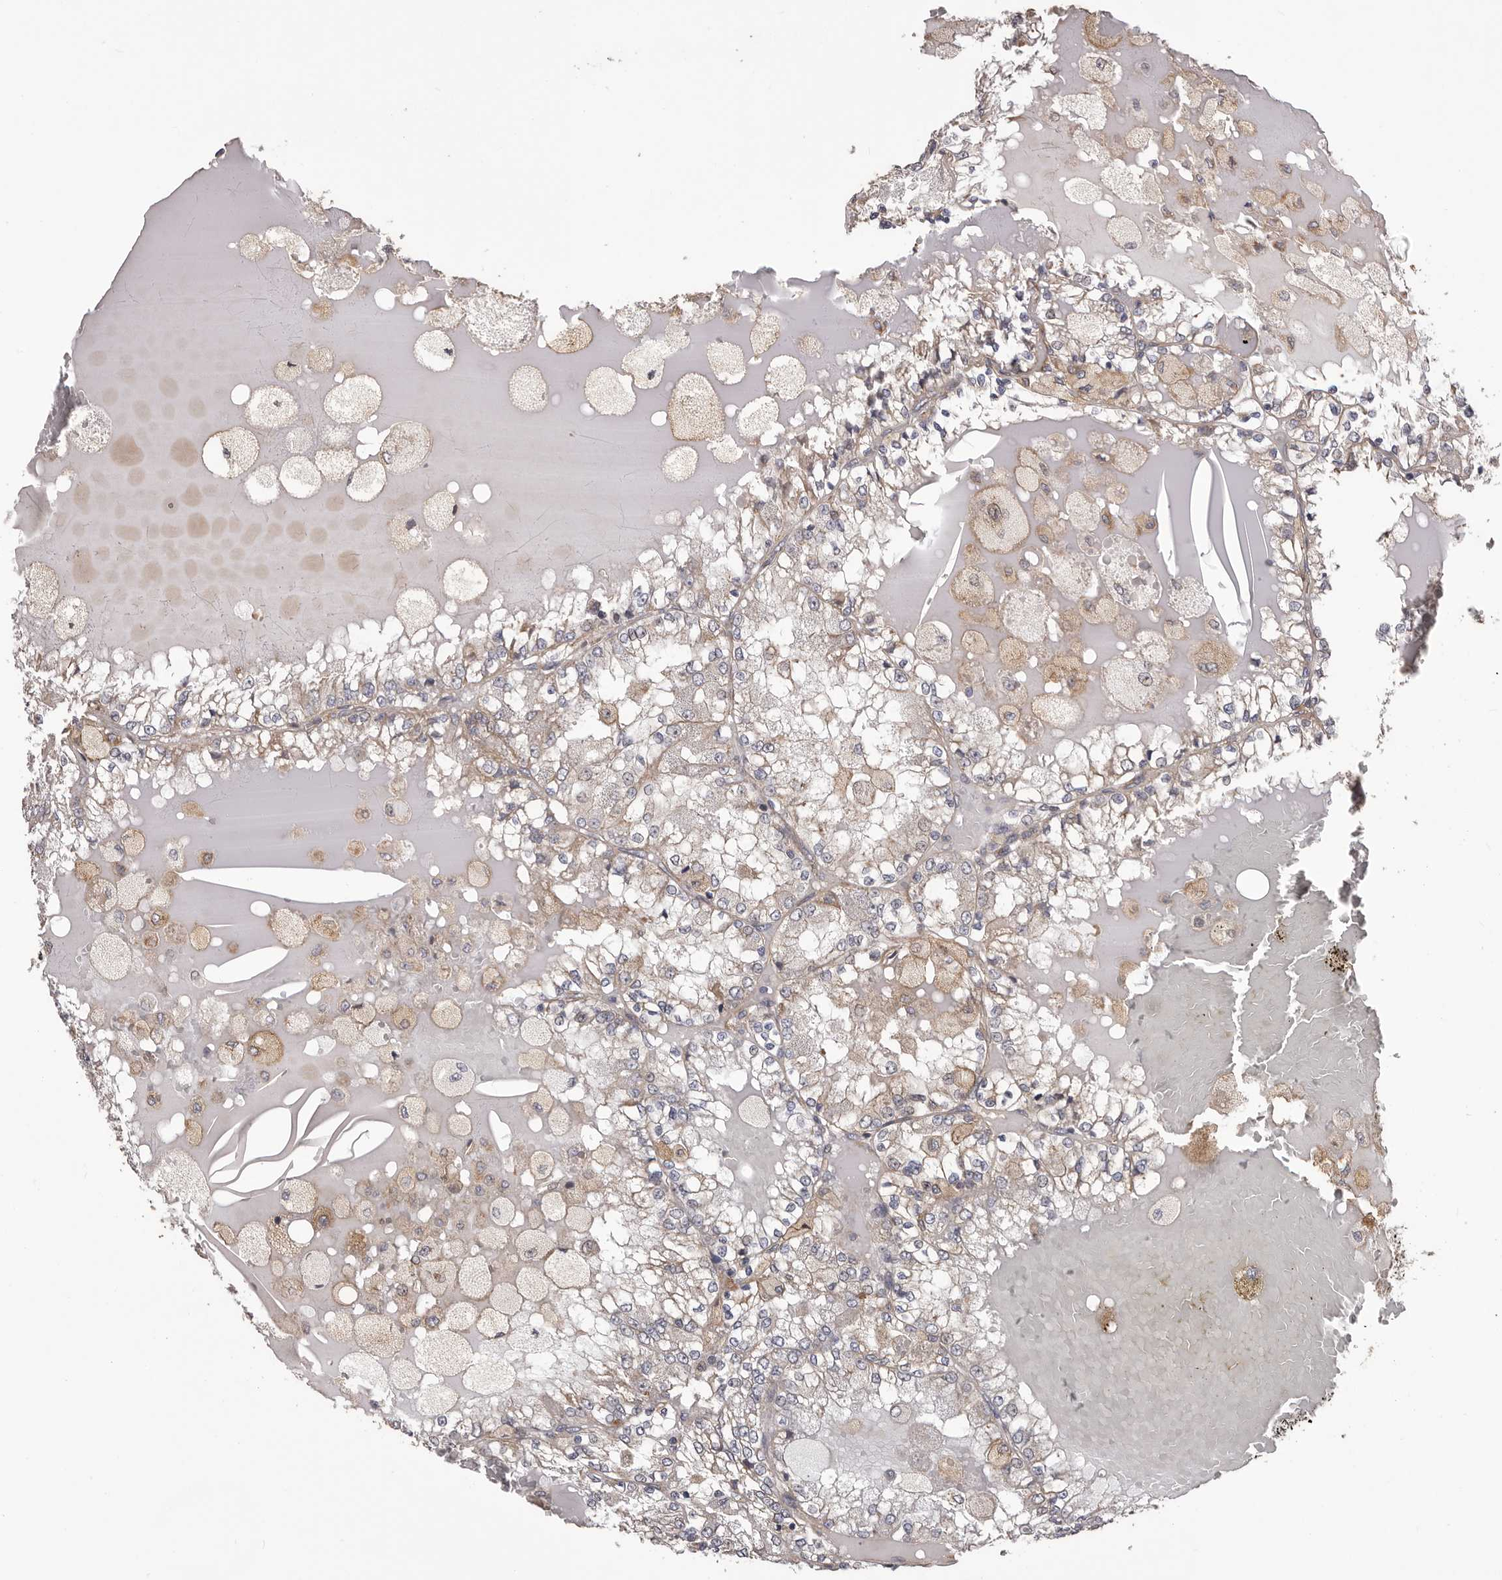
{"staining": {"intensity": "negative", "quantity": "none", "location": "none"}, "tissue": "renal cancer", "cell_type": "Tumor cells", "image_type": "cancer", "snomed": [{"axis": "morphology", "description": "Adenocarcinoma, NOS"}, {"axis": "topography", "description": "Kidney"}], "caption": "Immunohistochemistry (IHC) micrograph of neoplastic tissue: human renal adenocarcinoma stained with DAB (3,3'-diaminobenzidine) shows no significant protein expression in tumor cells. (DAB immunohistochemistry visualized using brightfield microscopy, high magnification).", "gene": "CEP104", "patient": {"sex": "female", "age": 56}}